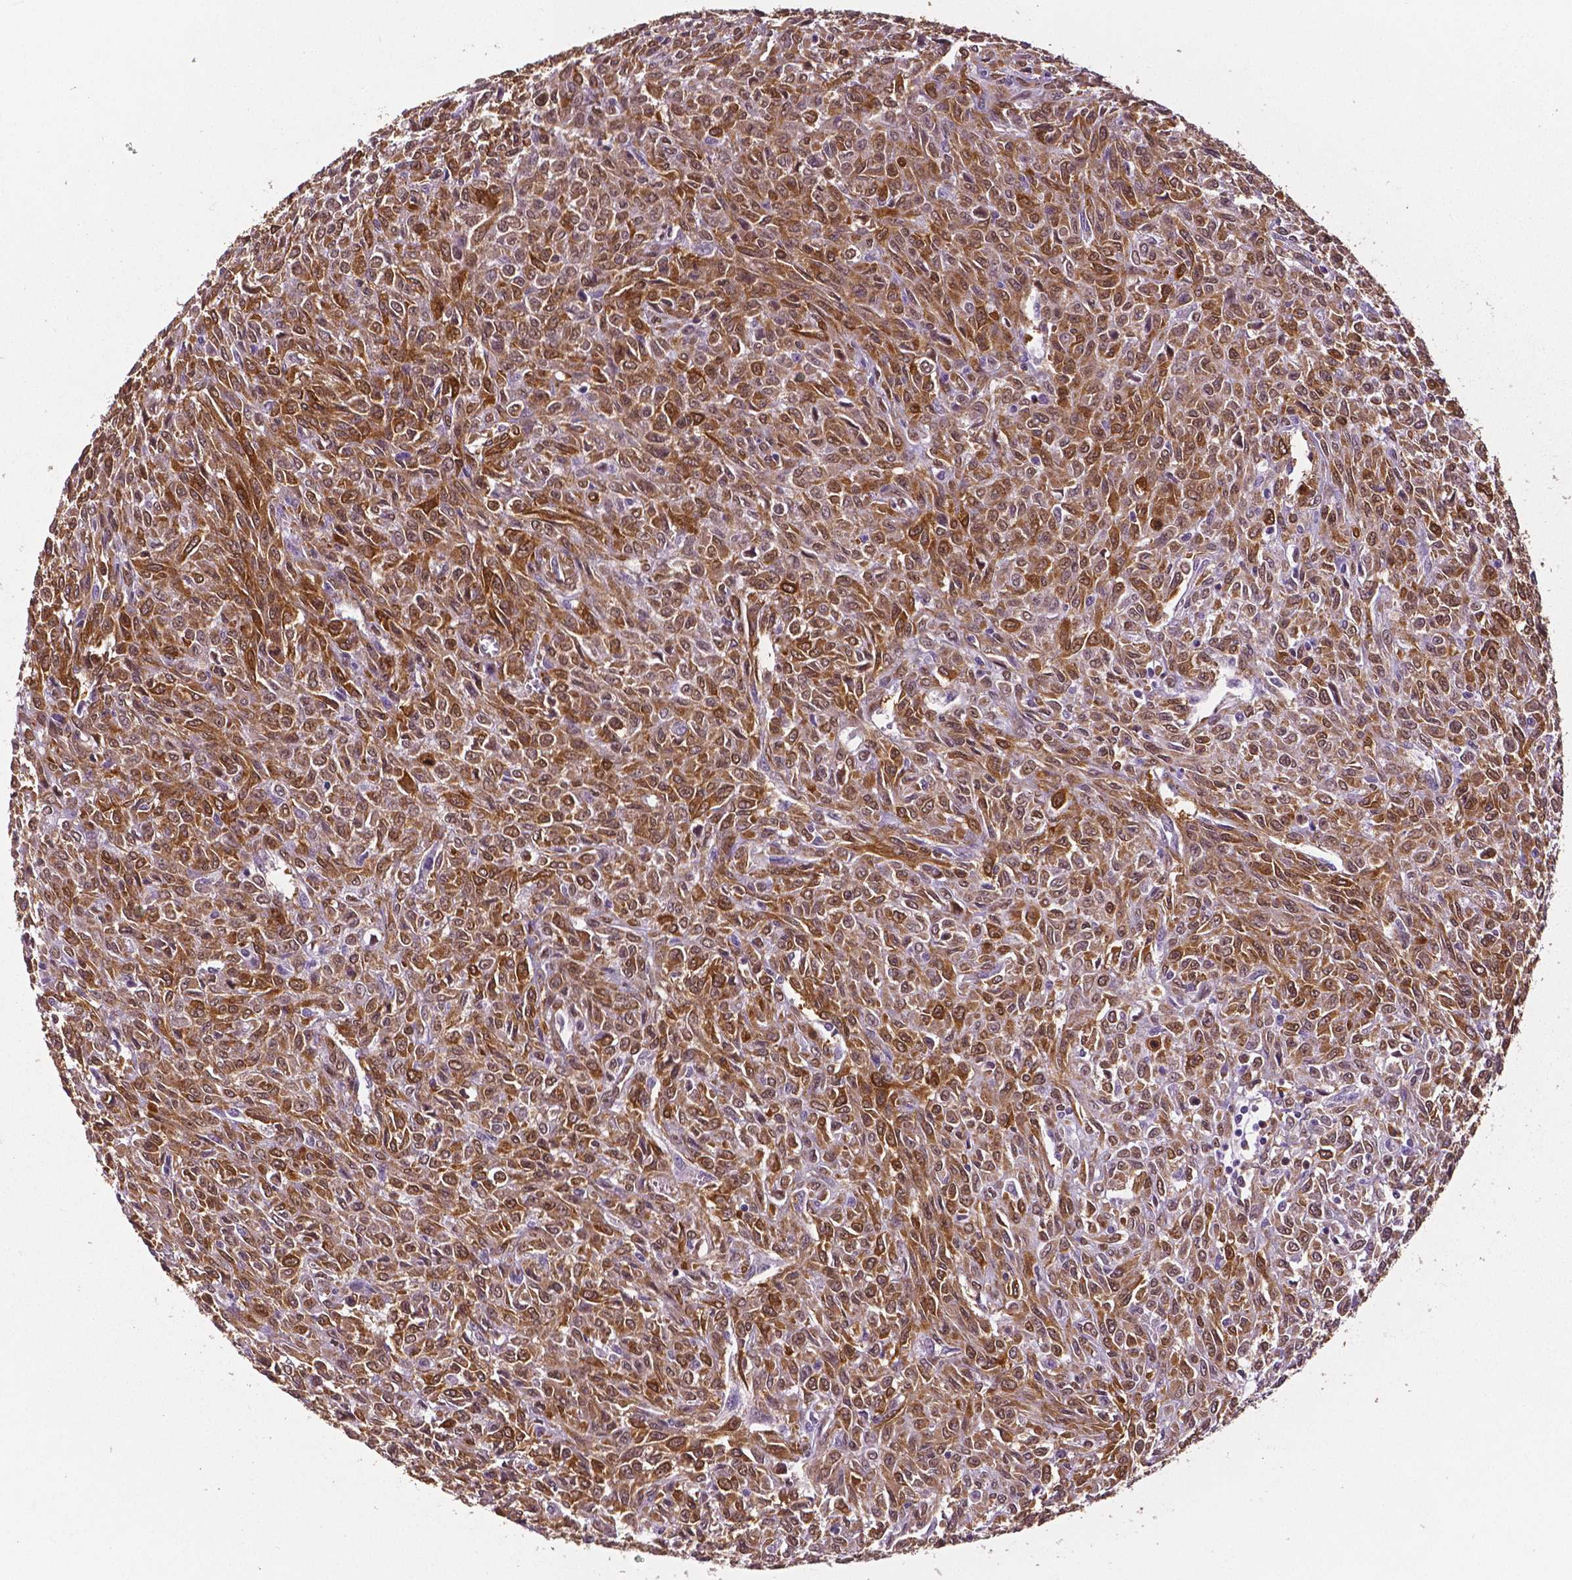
{"staining": {"intensity": "moderate", "quantity": ">75%", "location": "cytoplasmic/membranous"}, "tissue": "renal cancer", "cell_type": "Tumor cells", "image_type": "cancer", "snomed": [{"axis": "morphology", "description": "Adenocarcinoma, NOS"}, {"axis": "topography", "description": "Kidney"}], "caption": "Renal adenocarcinoma stained with a brown dye displays moderate cytoplasmic/membranous positive expression in about >75% of tumor cells.", "gene": "PHGDH", "patient": {"sex": "male", "age": 58}}